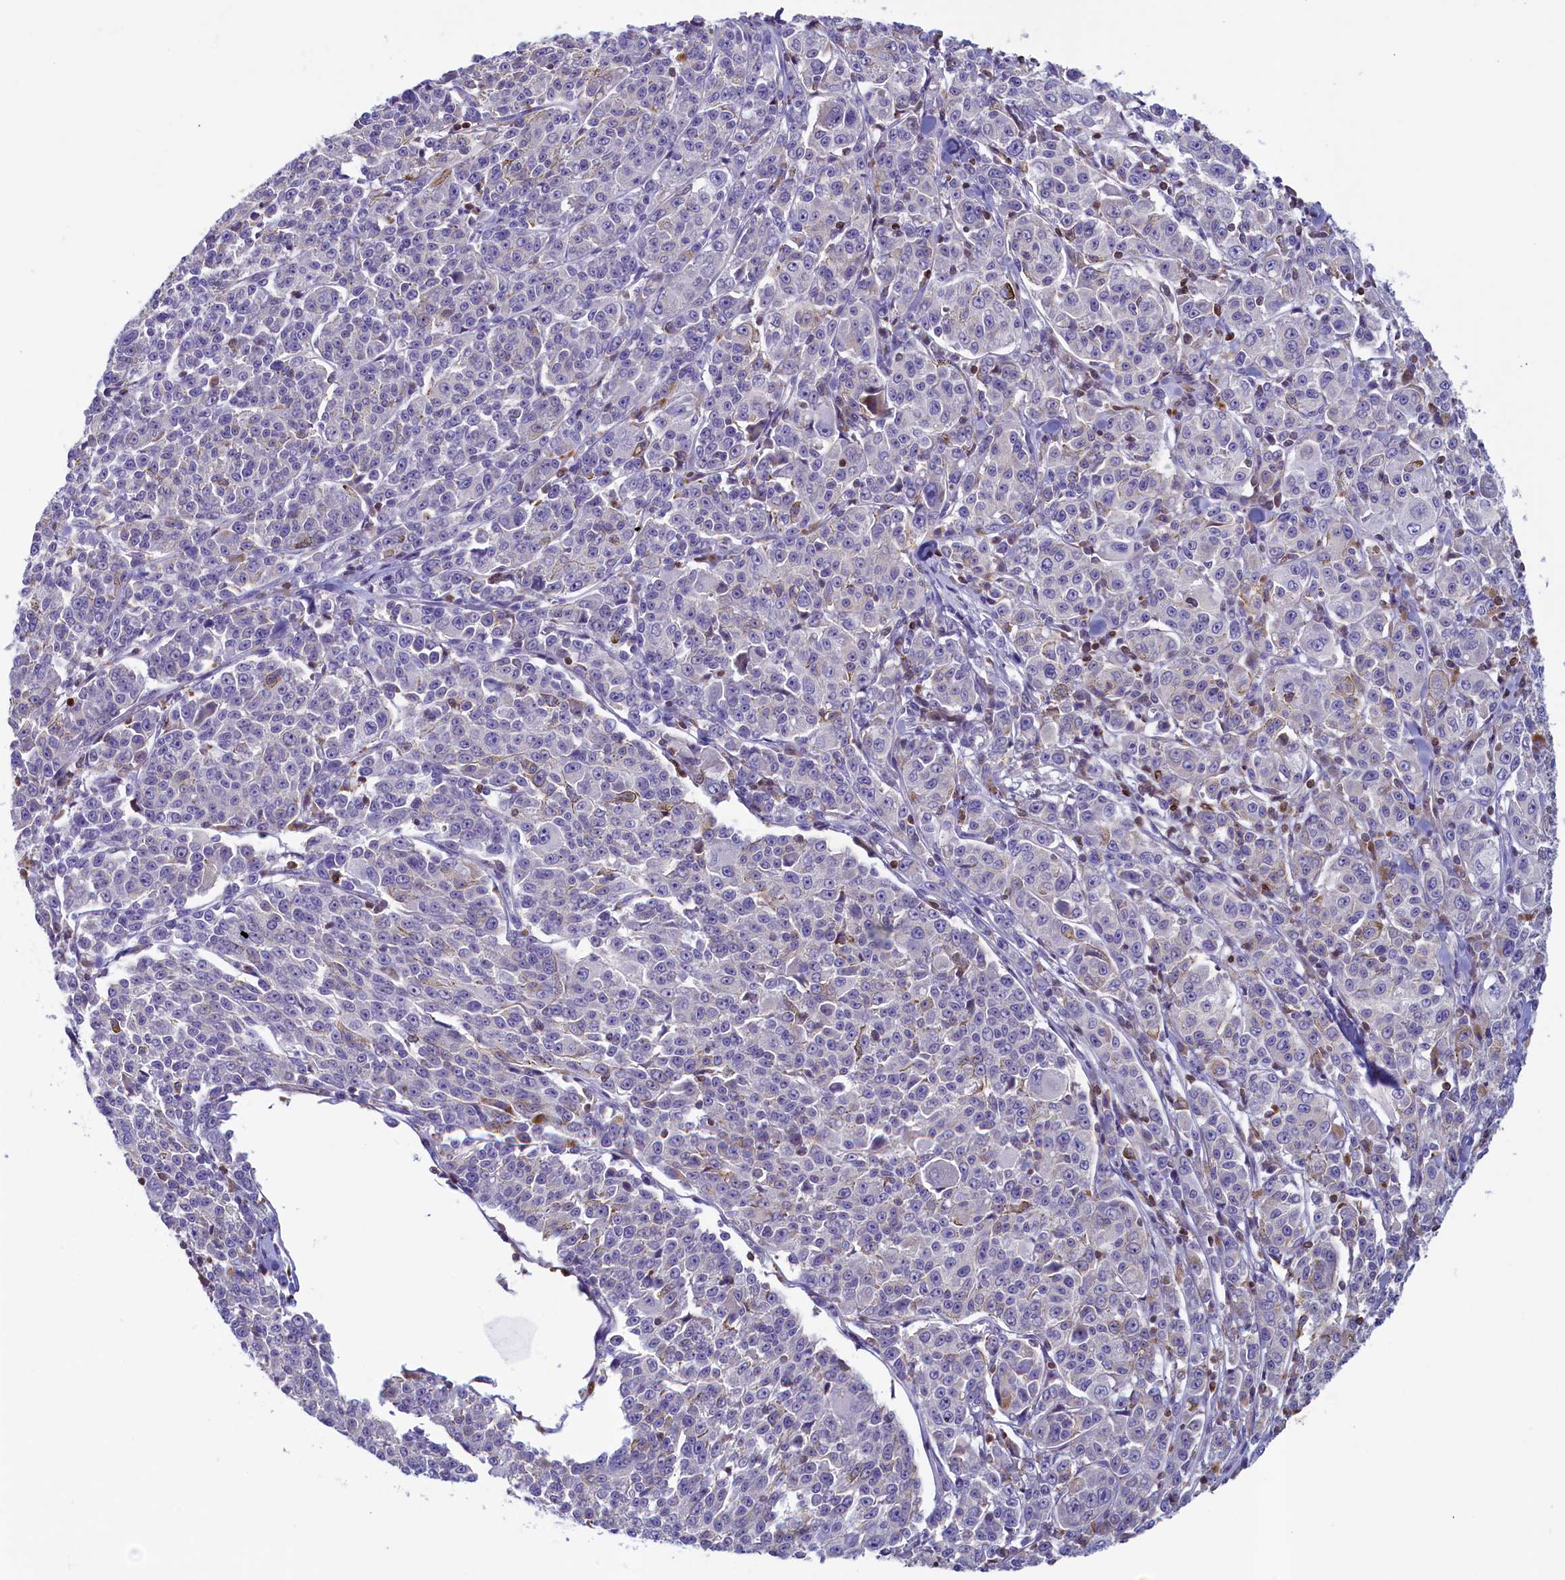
{"staining": {"intensity": "weak", "quantity": "<25%", "location": "cytoplasmic/membranous"}, "tissue": "melanoma", "cell_type": "Tumor cells", "image_type": "cancer", "snomed": [{"axis": "morphology", "description": "Malignant melanoma, NOS"}, {"axis": "topography", "description": "Skin"}], "caption": "Tumor cells show no significant staining in malignant melanoma.", "gene": "TRAF3IP3", "patient": {"sex": "female", "age": 52}}